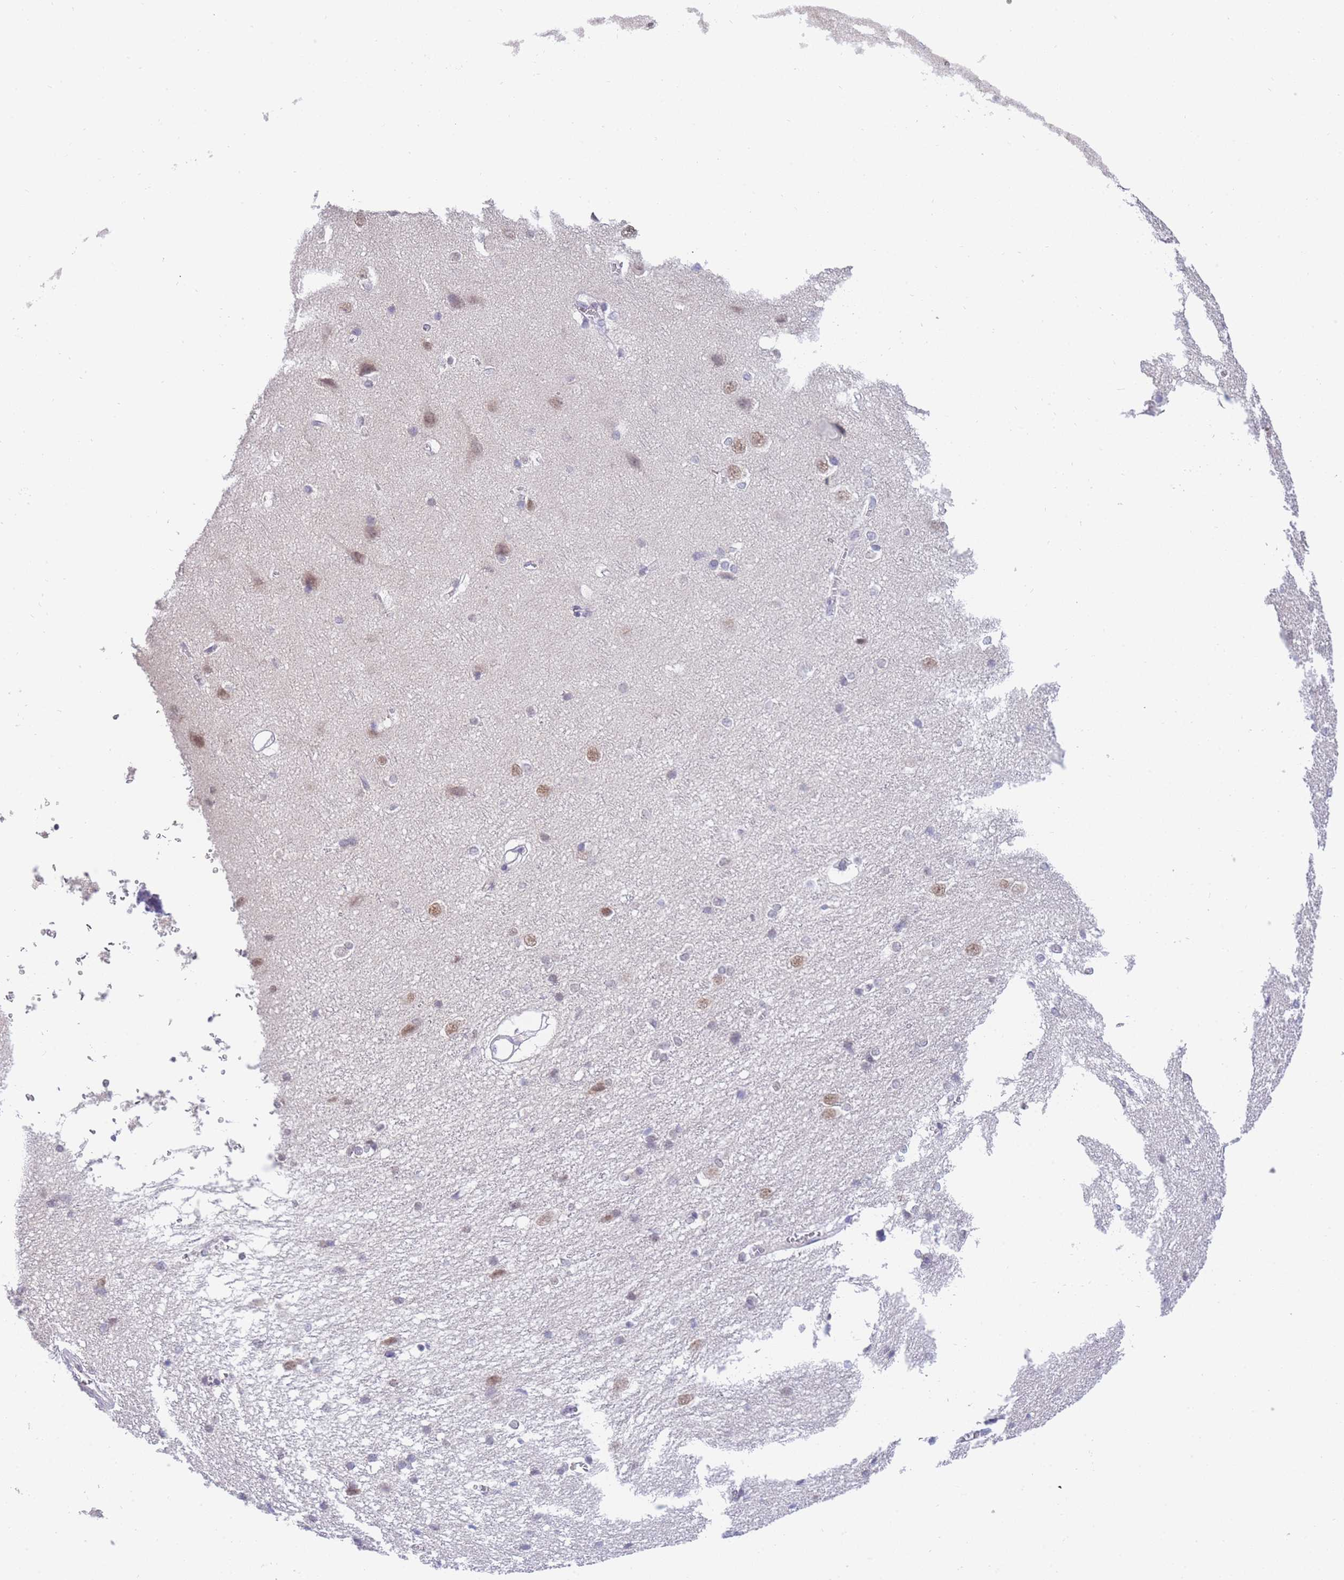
{"staining": {"intensity": "negative", "quantity": "none", "location": "none"}, "tissue": "cerebral cortex", "cell_type": "Endothelial cells", "image_type": "normal", "snomed": [{"axis": "morphology", "description": "Normal tissue, NOS"}, {"axis": "topography", "description": "Cerebral cortex"}], "caption": "A histopathology image of cerebral cortex stained for a protein reveals no brown staining in endothelial cells.", "gene": "FRAT2", "patient": {"sex": "male", "age": 37}}